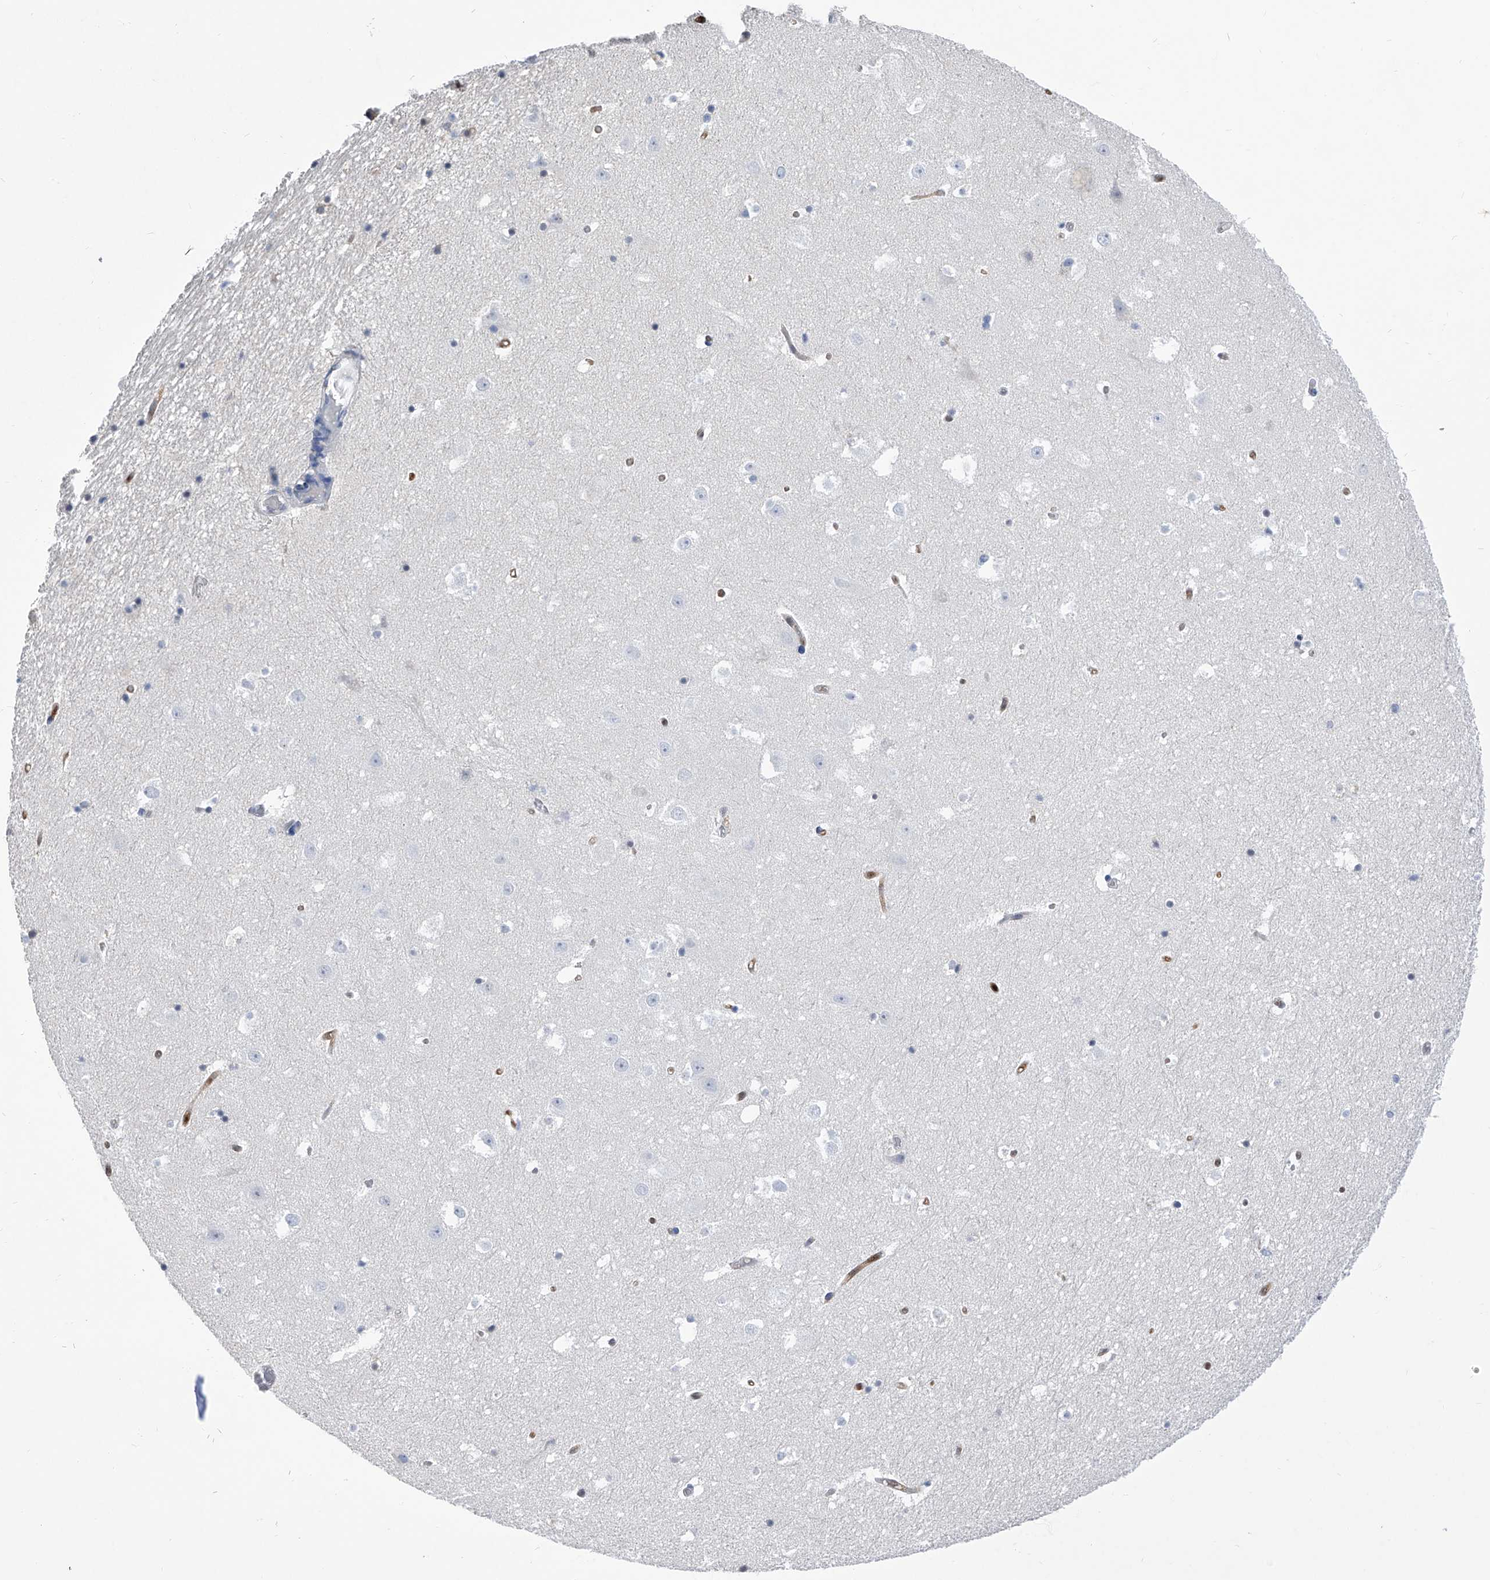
{"staining": {"intensity": "negative", "quantity": "none", "location": "none"}, "tissue": "hippocampus", "cell_type": "Glial cells", "image_type": "normal", "snomed": [{"axis": "morphology", "description": "Normal tissue, NOS"}, {"axis": "topography", "description": "Hippocampus"}], "caption": "Protein analysis of benign hippocampus demonstrates no significant staining in glial cells.", "gene": "PHF20", "patient": {"sex": "female", "age": 52}}